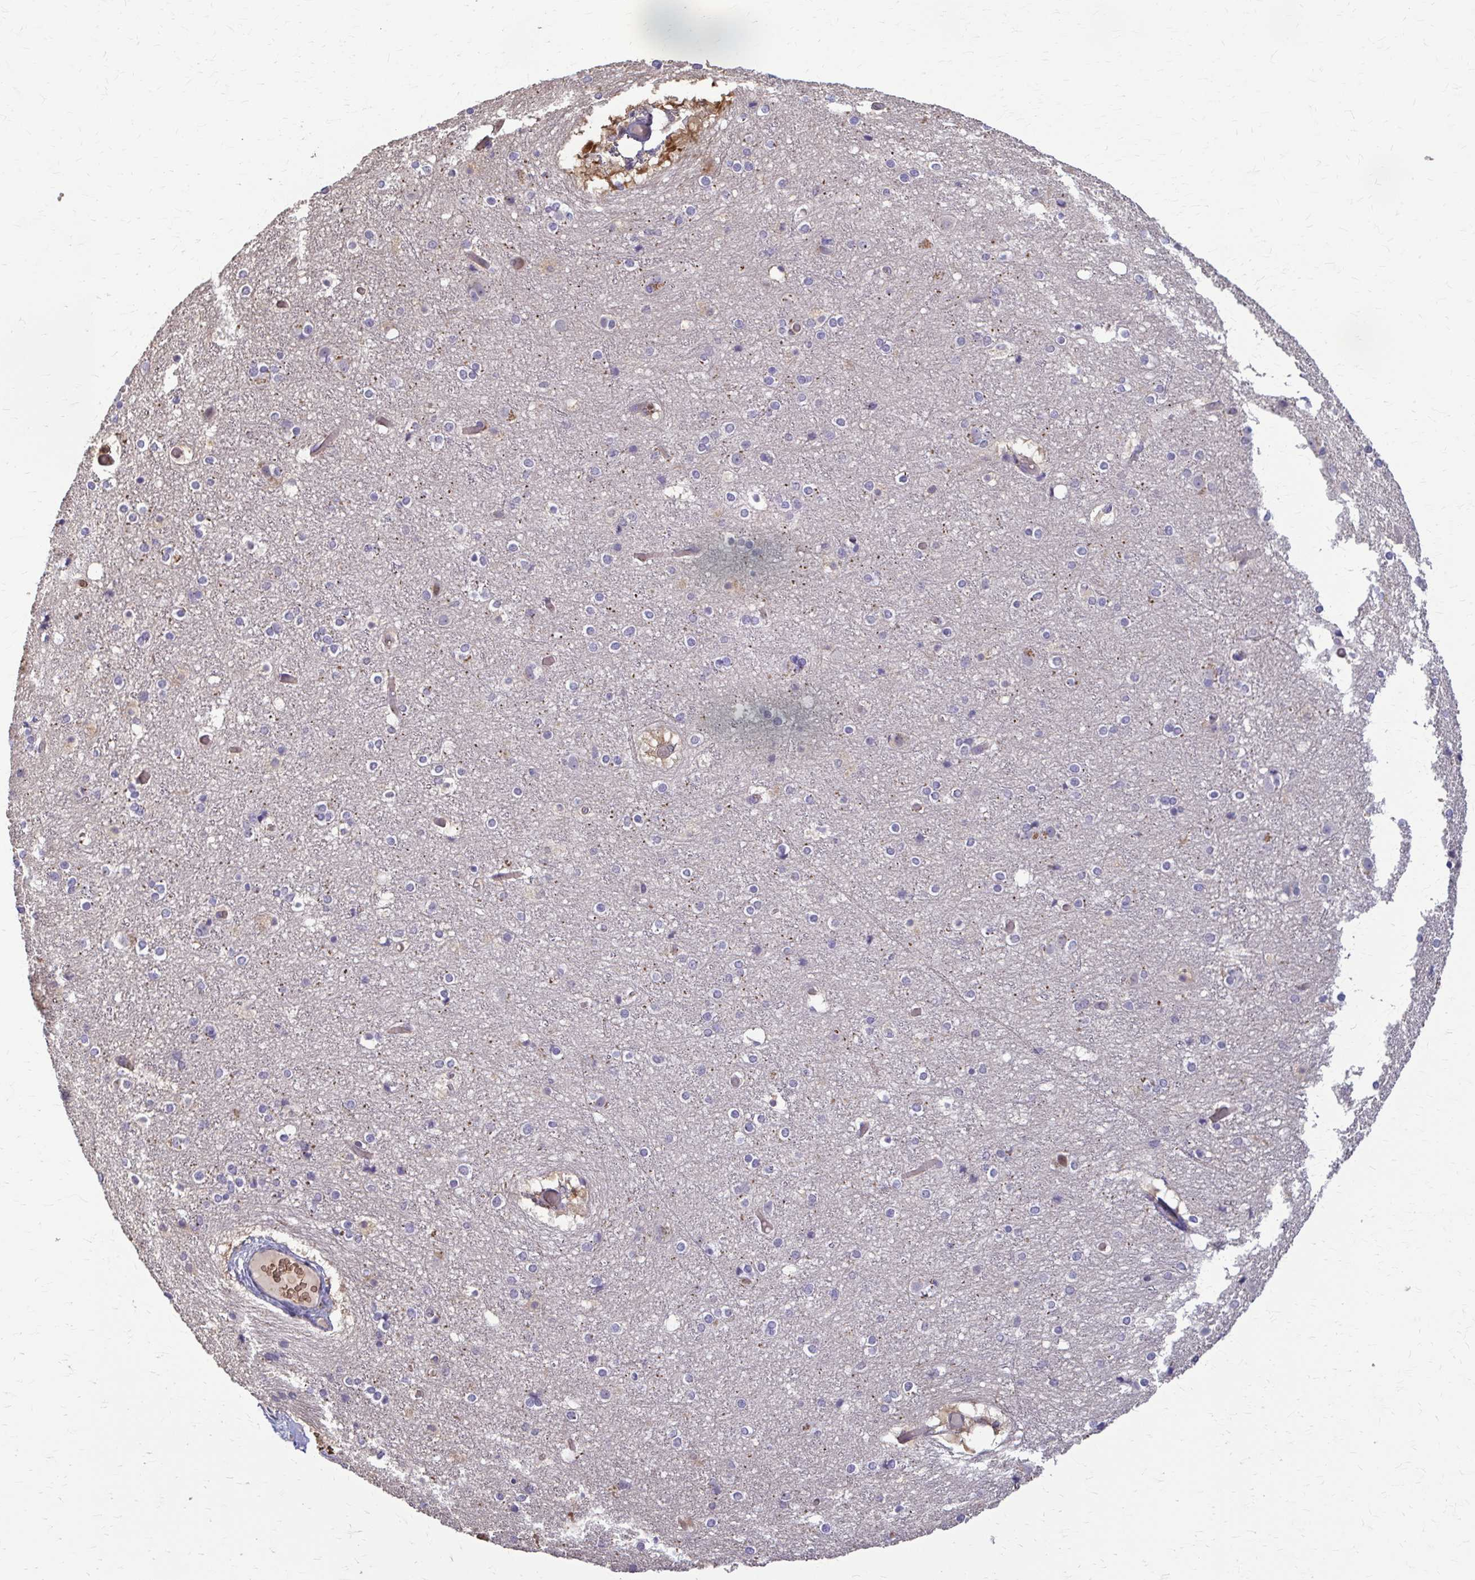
{"staining": {"intensity": "negative", "quantity": "none", "location": "none"}, "tissue": "cerebral cortex", "cell_type": "Endothelial cells", "image_type": "normal", "snomed": [{"axis": "morphology", "description": "Normal tissue, NOS"}, {"axis": "topography", "description": "Cerebral cortex"}], "caption": "Immunohistochemistry of normal cerebral cortex exhibits no staining in endothelial cells.", "gene": "ZNF34", "patient": {"sex": "female", "age": 52}}